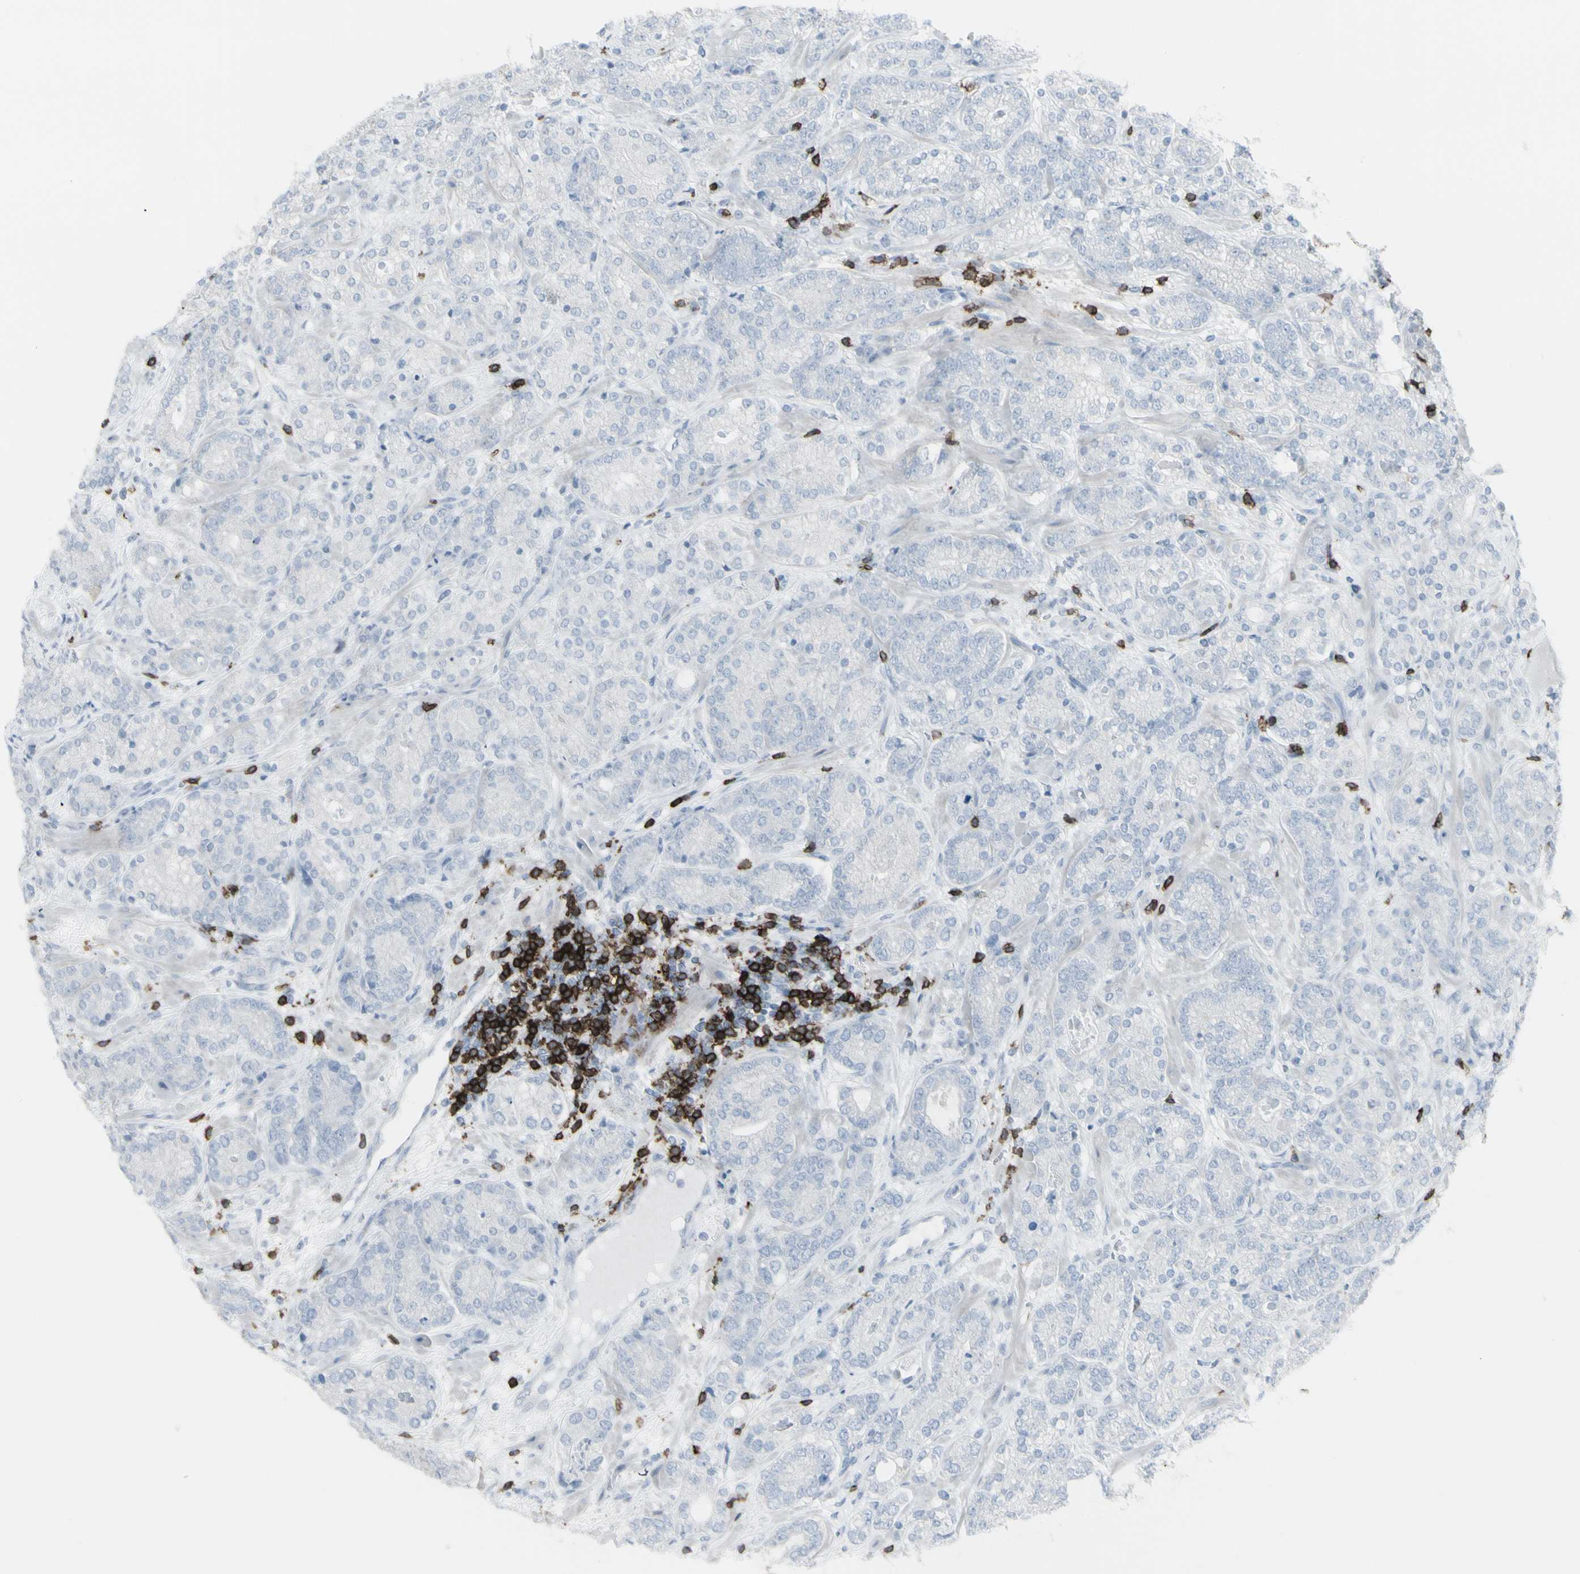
{"staining": {"intensity": "negative", "quantity": "none", "location": "none"}, "tissue": "prostate cancer", "cell_type": "Tumor cells", "image_type": "cancer", "snomed": [{"axis": "morphology", "description": "Adenocarcinoma, High grade"}, {"axis": "topography", "description": "Prostate"}], "caption": "Prostate cancer was stained to show a protein in brown. There is no significant staining in tumor cells.", "gene": "CD247", "patient": {"sex": "male", "age": 61}}